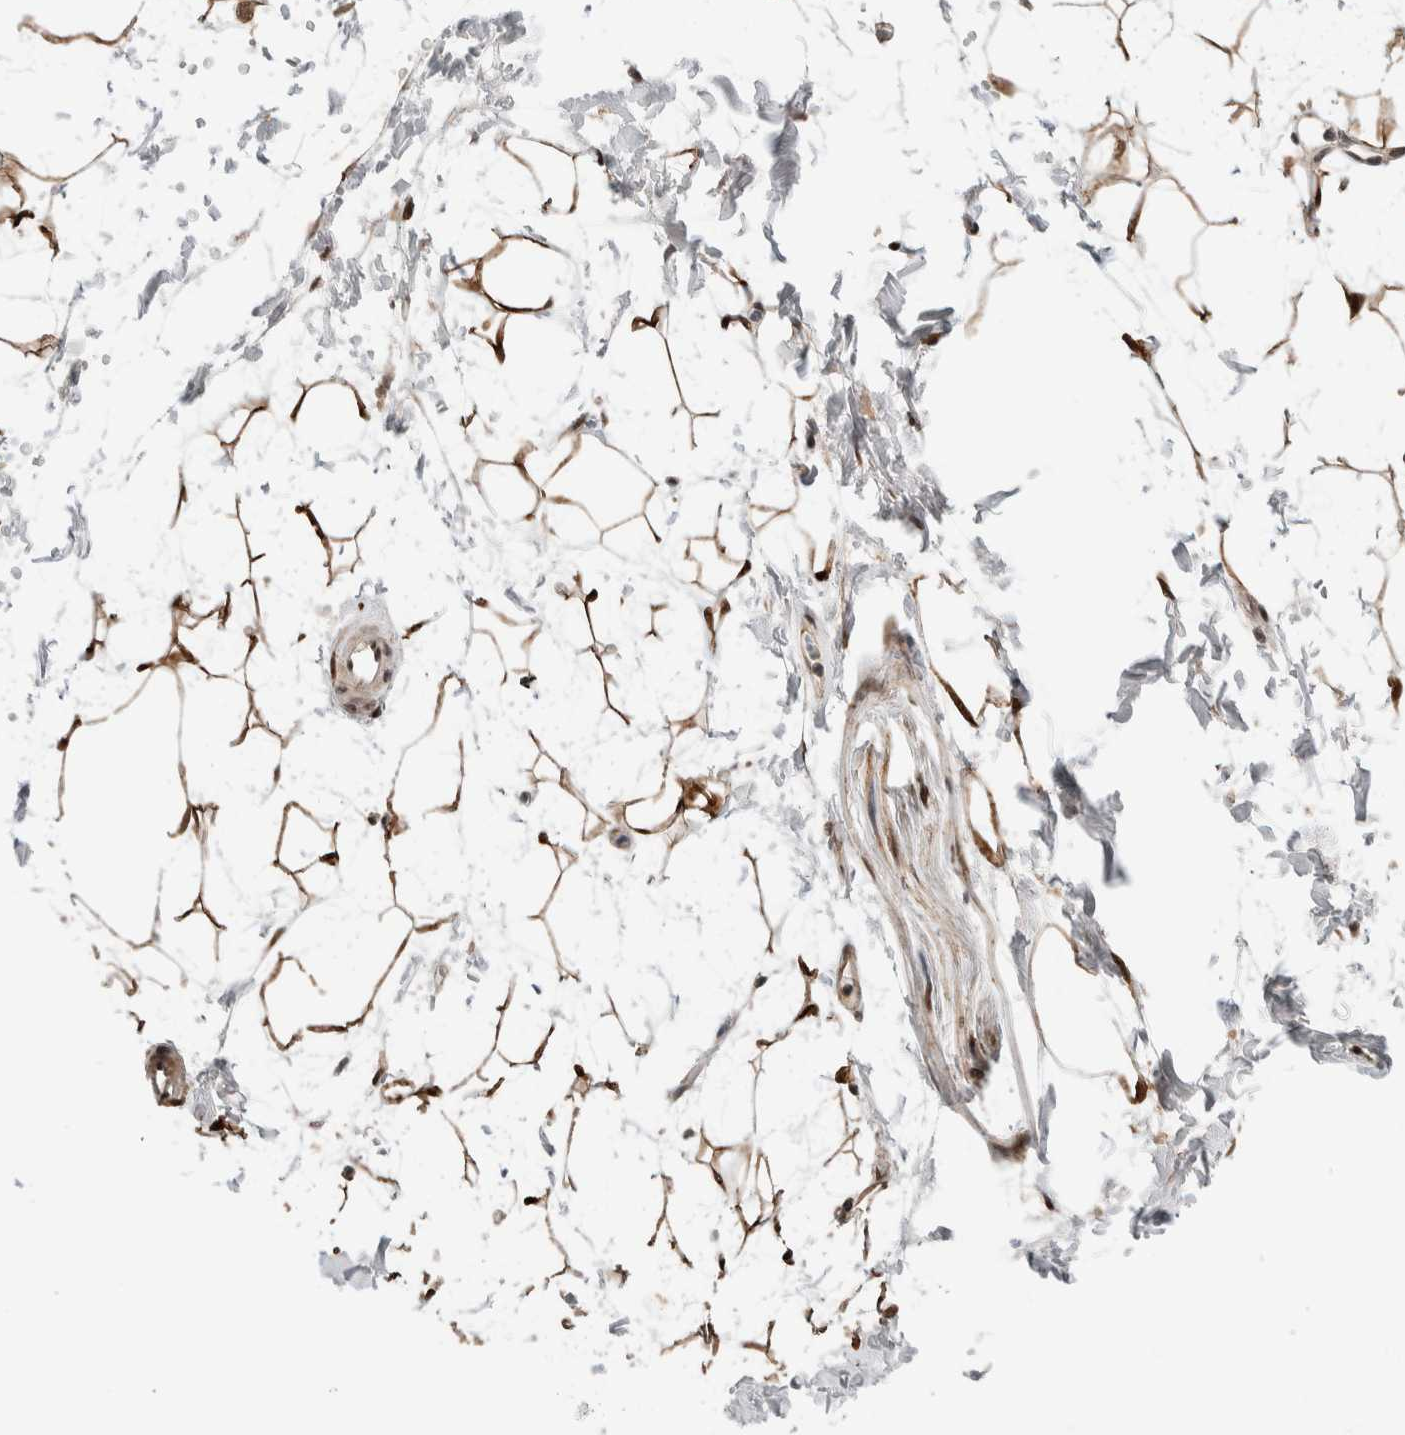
{"staining": {"intensity": "strong", "quantity": ">75%", "location": "cytoplasmic/membranous,nuclear"}, "tissue": "adipose tissue", "cell_type": "Adipocytes", "image_type": "normal", "snomed": [{"axis": "morphology", "description": "Normal tissue, NOS"}, {"axis": "topography", "description": "Soft tissue"}], "caption": "Immunohistochemistry (IHC) photomicrograph of normal human adipose tissue stained for a protein (brown), which displays high levels of strong cytoplasmic/membranous,nuclear expression in approximately >75% of adipocytes.", "gene": "TNRC18", "patient": {"sex": "male", "age": 72}}